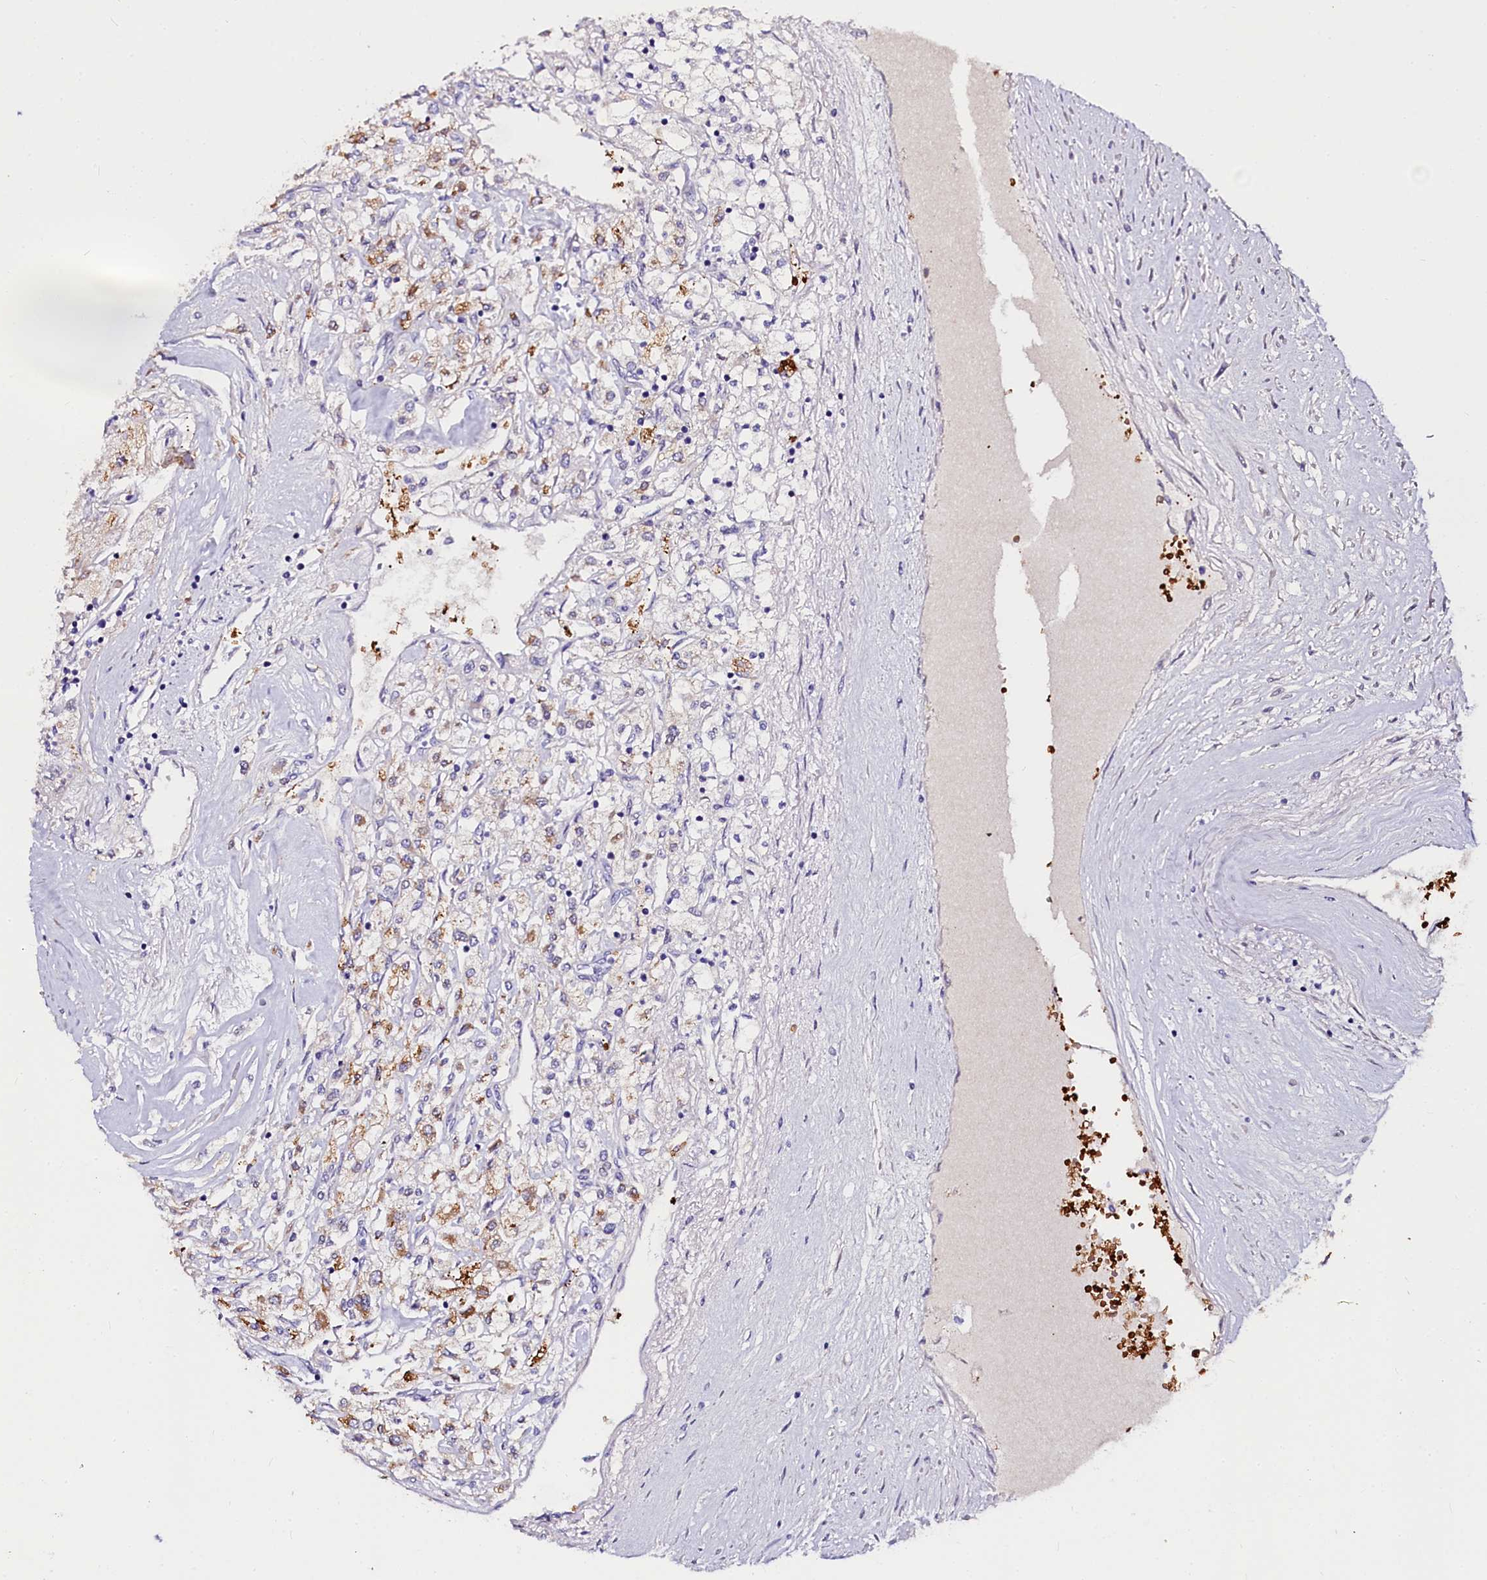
{"staining": {"intensity": "weak", "quantity": "25%-75%", "location": "cytoplasmic/membranous"}, "tissue": "renal cancer", "cell_type": "Tumor cells", "image_type": "cancer", "snomed": [{"axis": "morphology", "description": "Adenocarcinoma, NOS"}, {"axis": "topography", "description": "Kidney"}], "caption": "IHC photomicrograph of neoplastic tissue: renal cancer stained using immunohistochemistry (IHC) exhibits low levels of weak protein expression localized specifically in the cytoplasmic/membranous of tumor cells, appearing as a cytoplasmic/membranous brown color.", "gene": "CTDSPL2", "patient": {"sex": "male", "age": 80}}